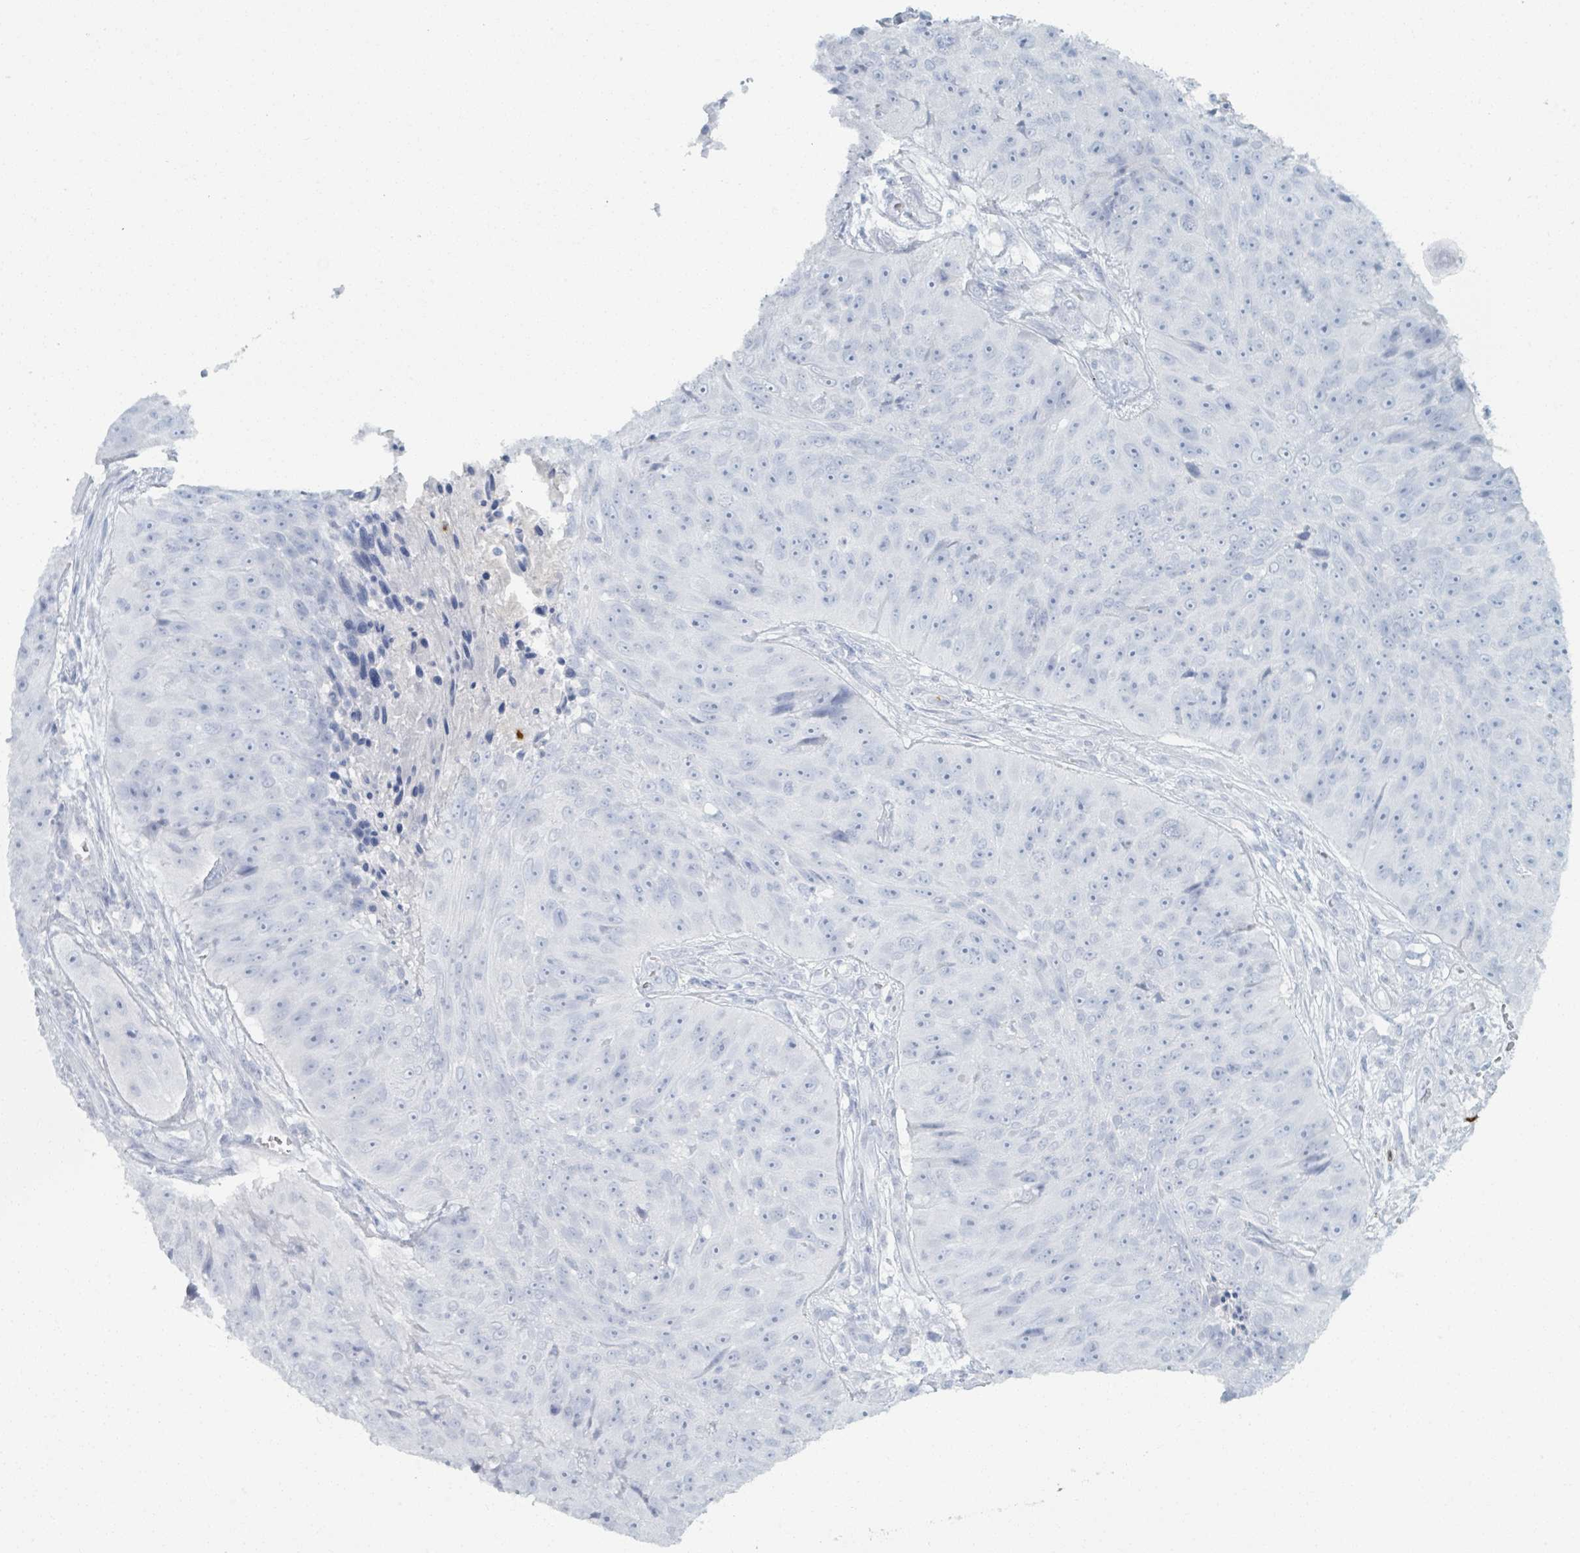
{"staining": {"intensity": "negative", "quantity": "none", "location": "none"}, "tissue": "skin cancer", "cell_type": "Tumor cells", "image_type": "cancer", "snomed": [{"axis": "morphology", "description": "Squamous cell carcinoma, NOS"}, {"axis": "topography", "description": "Skin"}], "caption": "There is no significant staining in tumor cells of skin squamous cell carcinoma. (Brightfield microscopy of DAB immunohistochemistry at high magnification).", "gene": "DEFA4", "patient": {"sex": "female", "age": 87}}